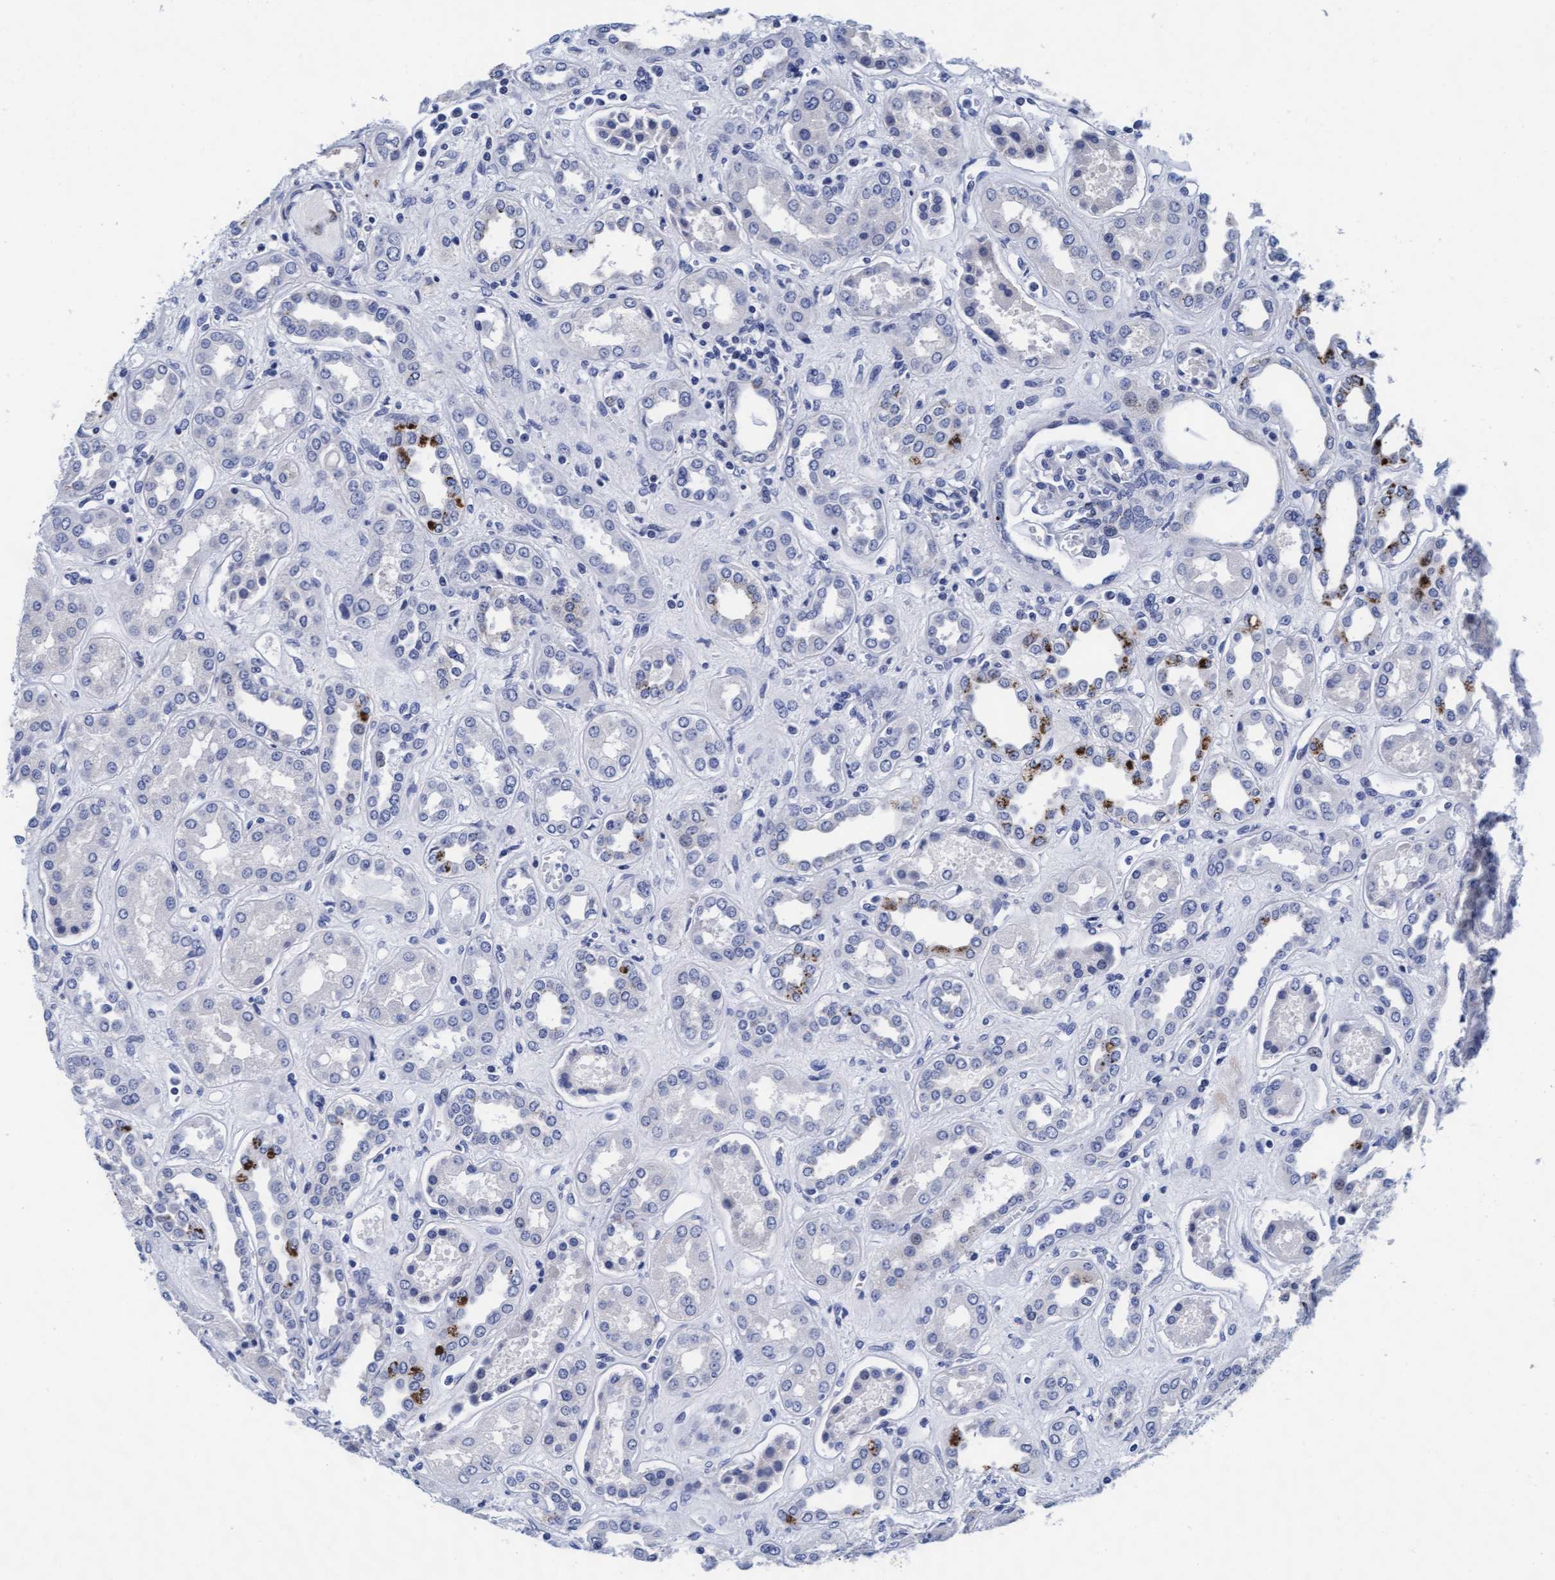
{"staining": {"intensity": "negative", "quantity": "none", "location": "none"}, "tissue": "kidney", "cell_type": "Cells in glomeruli", "image_type": "normal", "snomed": [{"axis": "morphology", "description": "Normal tissue, NOS"}, {"axis": "topography", "description": "Kidney"}], "caption": "This photomicrograph is of unremarkable kidney stained with immunohistochemistry (IHC) to label a protein in brown with the nuclei are counter-stained blue. There is no positivity in cells in glomeruli.", "gene": "ARSG", "patient": {"sex": "male", "age": 59}}